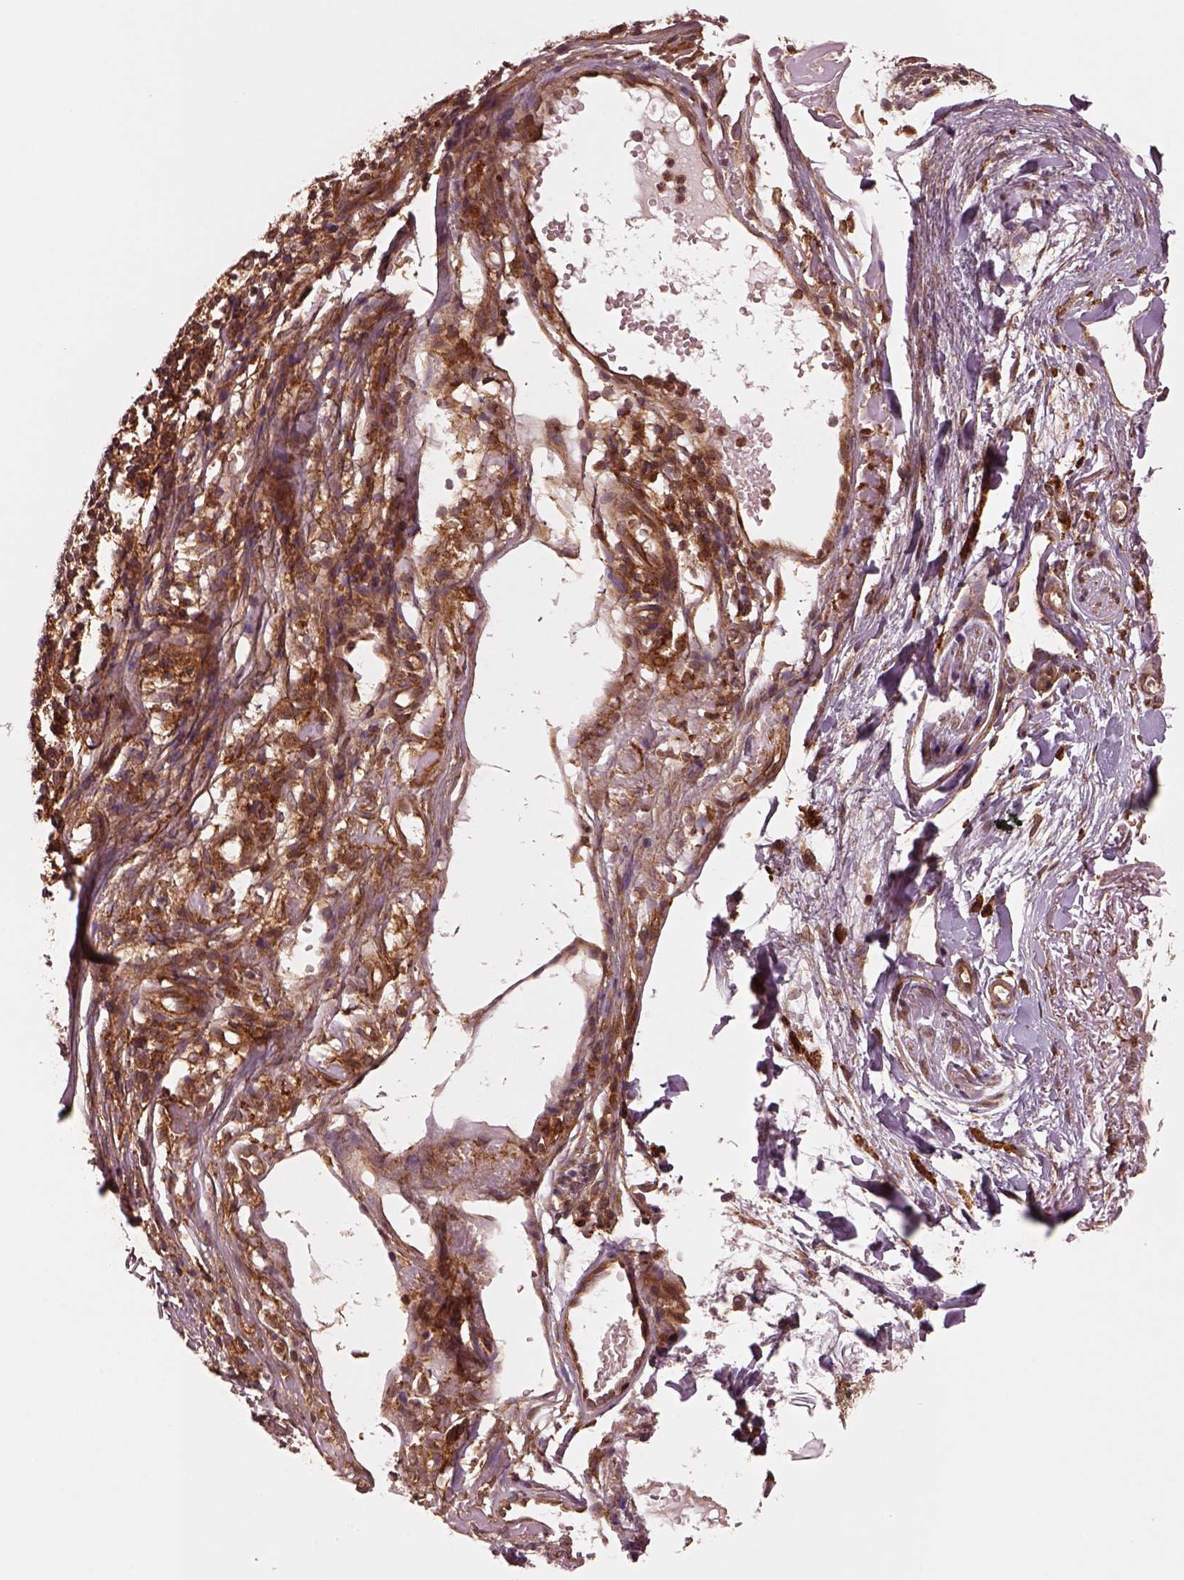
{"staining": {"intensity": "moderate", "quantity": "25%-75%", "location": "cytoplasmic/membranous"}, "tissue": "skin cancer", "cell_type": "Tumor cells", "image_type": "cancer", "snomed": [{"axis": "morphology", "description": "Normal tissue, NOS"}, {"axis": "morphology", "description": "Basal cell carcinoma"}, {"axis": "topography", "description": "Skin"}], "caption": "High-magnification brightfield microscopy of skin basal cell carcinoma stained with DAB (3,3'-diaminobenzidine) (brown) and counterstained with hematoxylin (blue). tumor cells exhibit moderate cytoplasmic/membranous positivity is seen in about25%-75% of cells.", "gene": "WASHC2A", "patient": {"sex": "male", "age": 68}}